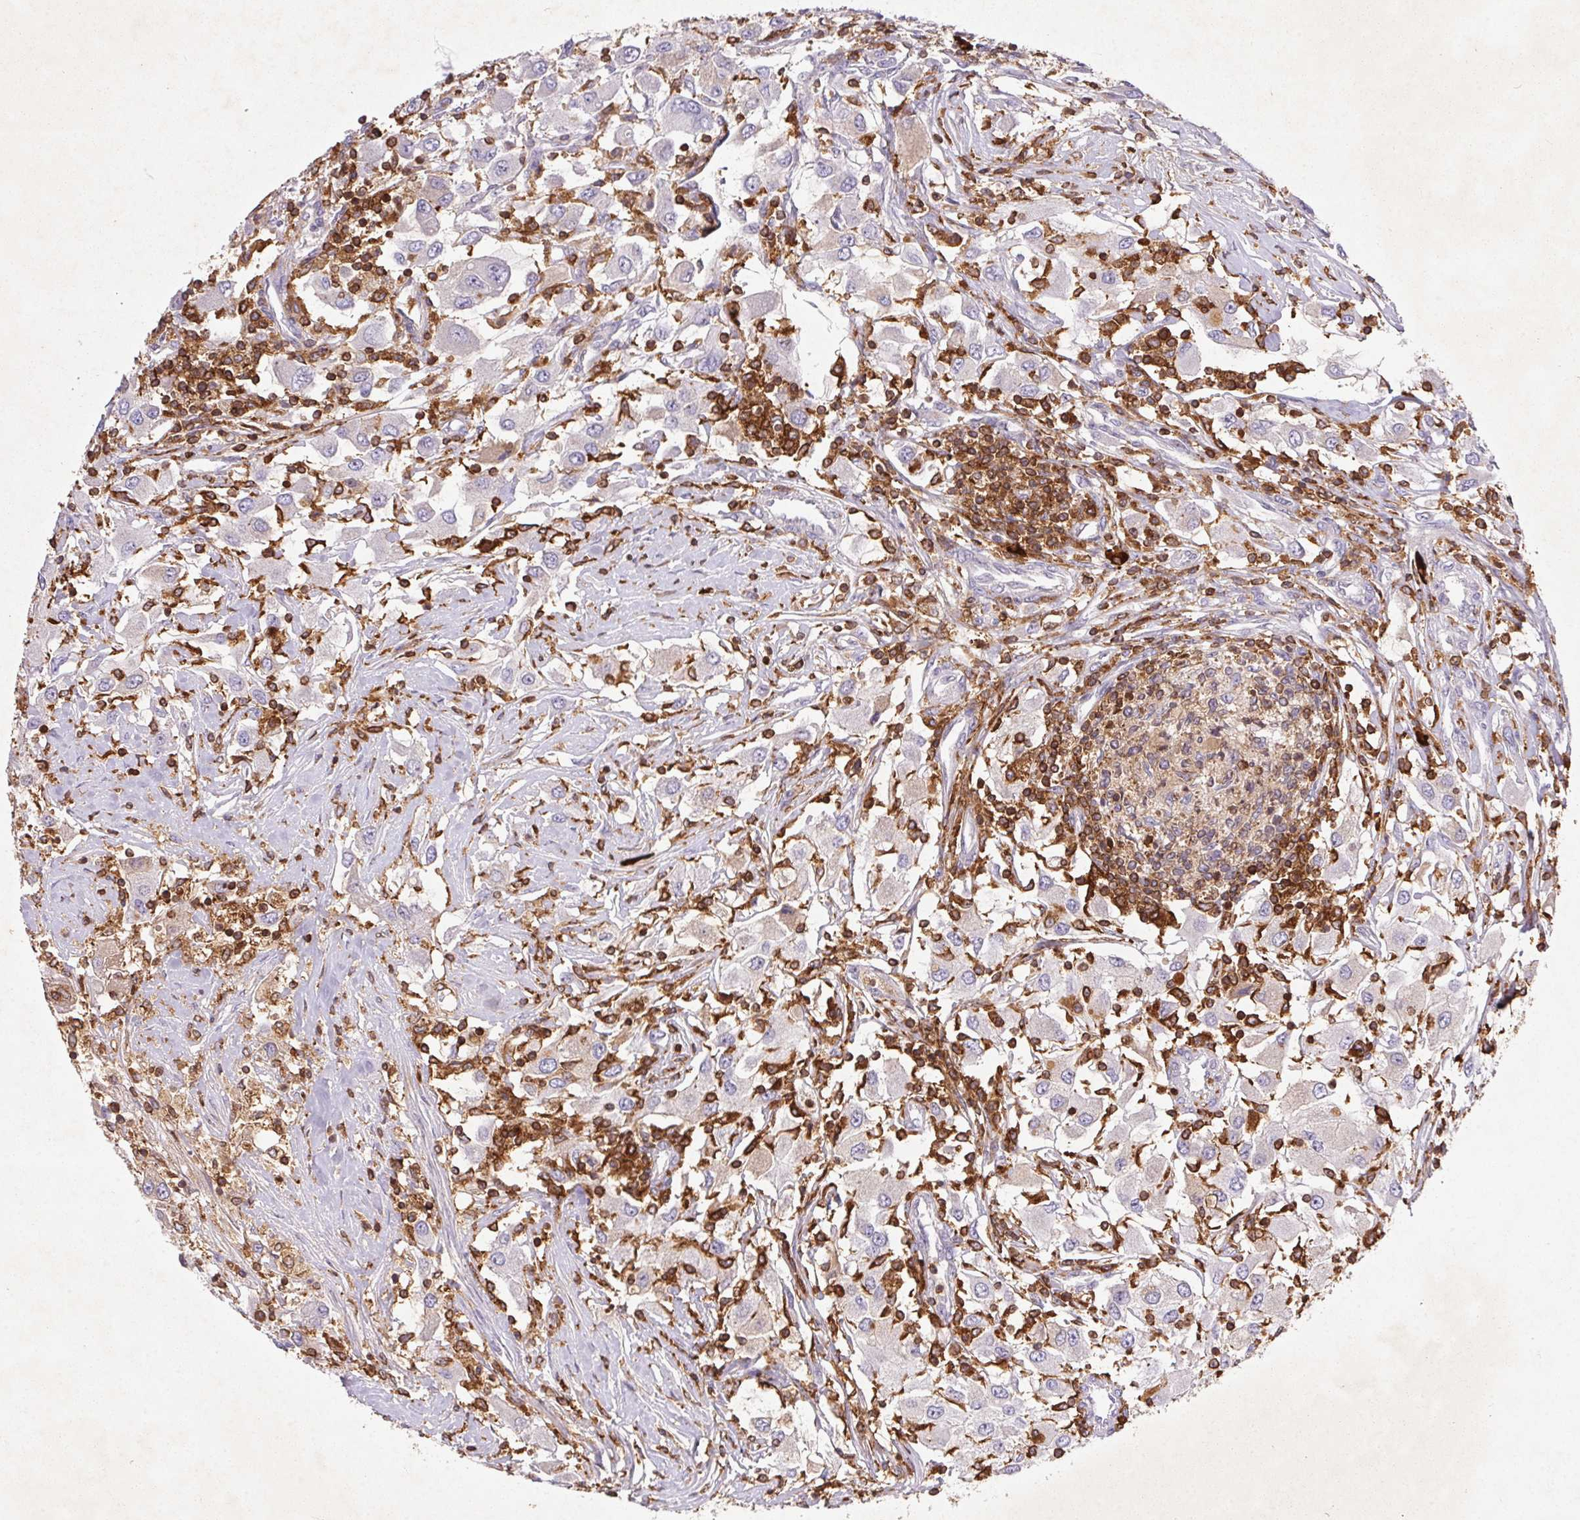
{"staining": {"intensity": "weak", "quantity": "<25%", "location": "cytoplasmic/membranous"}, "tissue": "renal cancer", "cell_type": "Tumor cells", "image_type": "cancer", "snomed": [{"axis": "morphology", "description": "Adenocarcinoma, NOS"}, {"axis": "topography", "description": "Kidney"}], "caption": "This photomicrograph is of renal cancer stained with immunohistochemistry to label a protein in brown with the nuclei are counter-stained blue. There is no positivity in tumor cells.", "gene": "APBB1IP", "patient": {"sex": "female", "age": 67}}